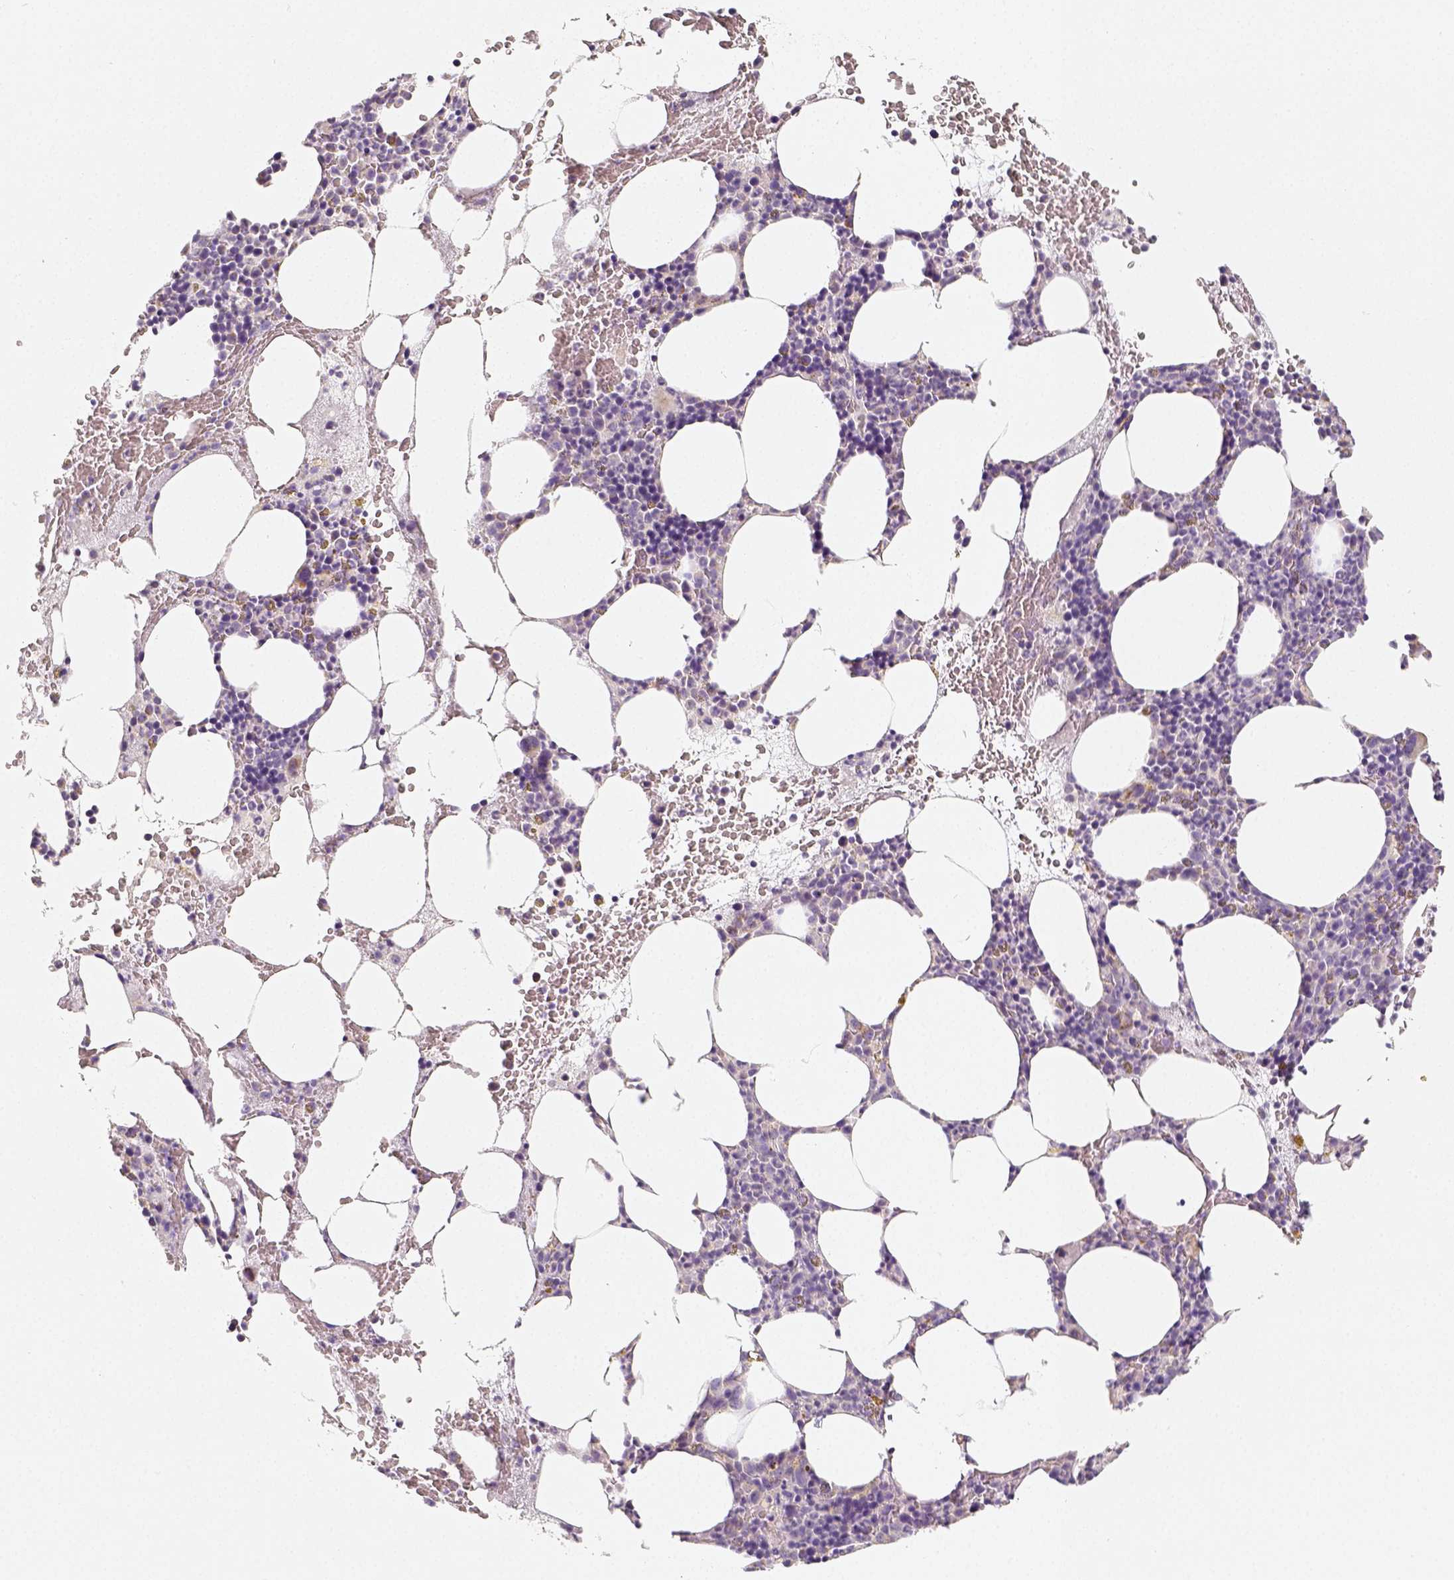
{"staining": {"intensity": "moderate", "quantity": "<25%", "location": "cytoplasmic/membranous"}, "tissue": "bone marrow", "cell_type": "Hematopoietic cells", "image_type": "normal", "snomed": [{"axis": "morphology", "description": "Normal tissue, NOS"}, {"axis": "topography", "description": "Bone marrow"}], "caption": "Immunohistochemistry photomicrograph of benign bone marrow stained for a protein (brown), which demonstrates low levels of moderate cytoplasmic/membranous positivity in about <25% of hematopoietic cells.", "gene": "PGAM5", "patient": {"sex": "male", "age": 89}}